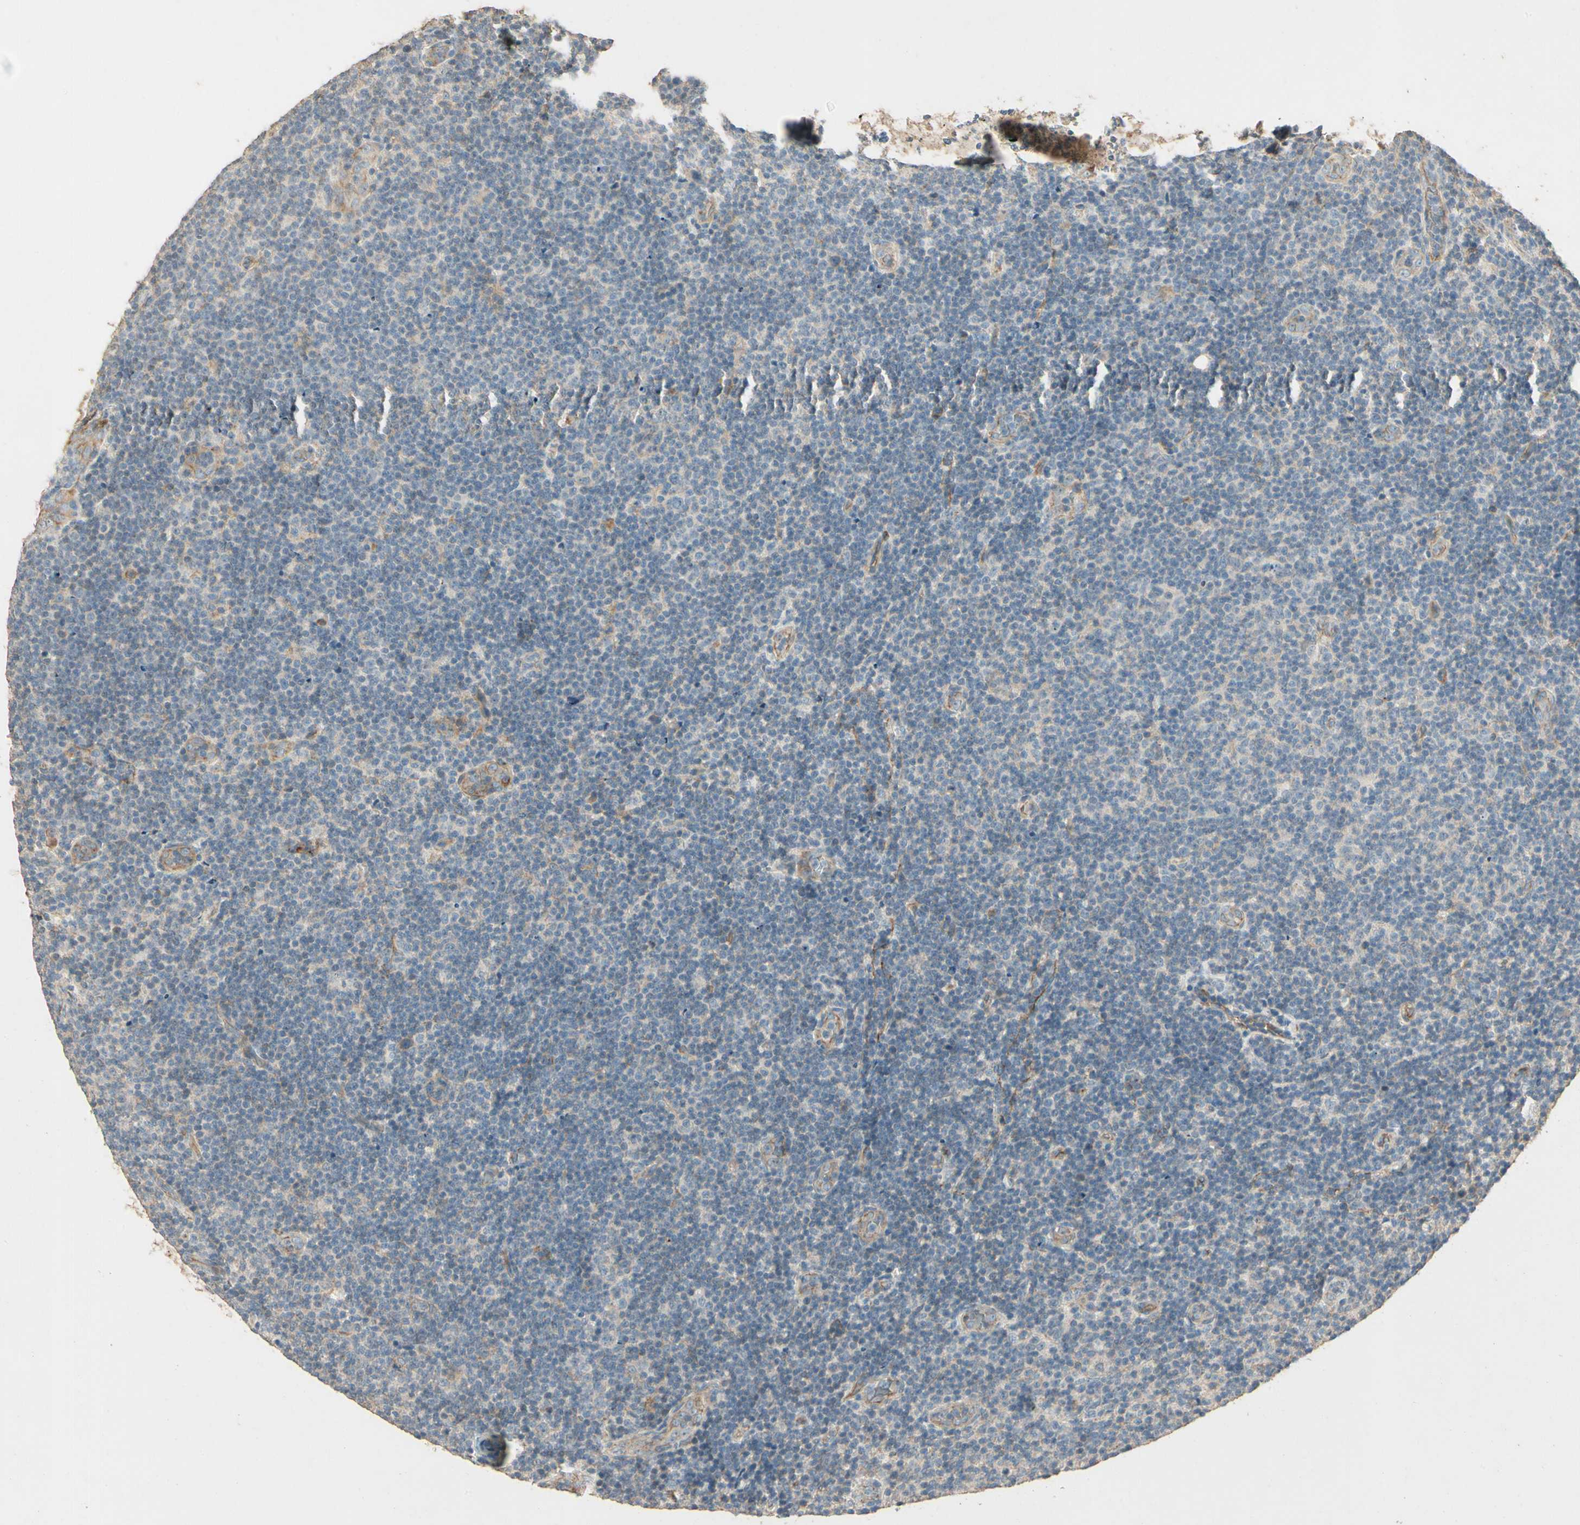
{"staining": {"intensity": "negative", "quantity": "none", "location": "none"}, "tissue": "lymphoma", "cell_type": "Tumor cells", "image_type": "cancer", "snomed": [{"axis": "morphology", "description": "Malignant lymphoma, non-Hodgkin's type, Low grade"}, {"axis": "topography", "description": "Lymph node"}], "caption": "Tumor cells show no significant staining in lymphoma.", "gene": "RNF180", "patient": {"sex": "male", "age": 83}}